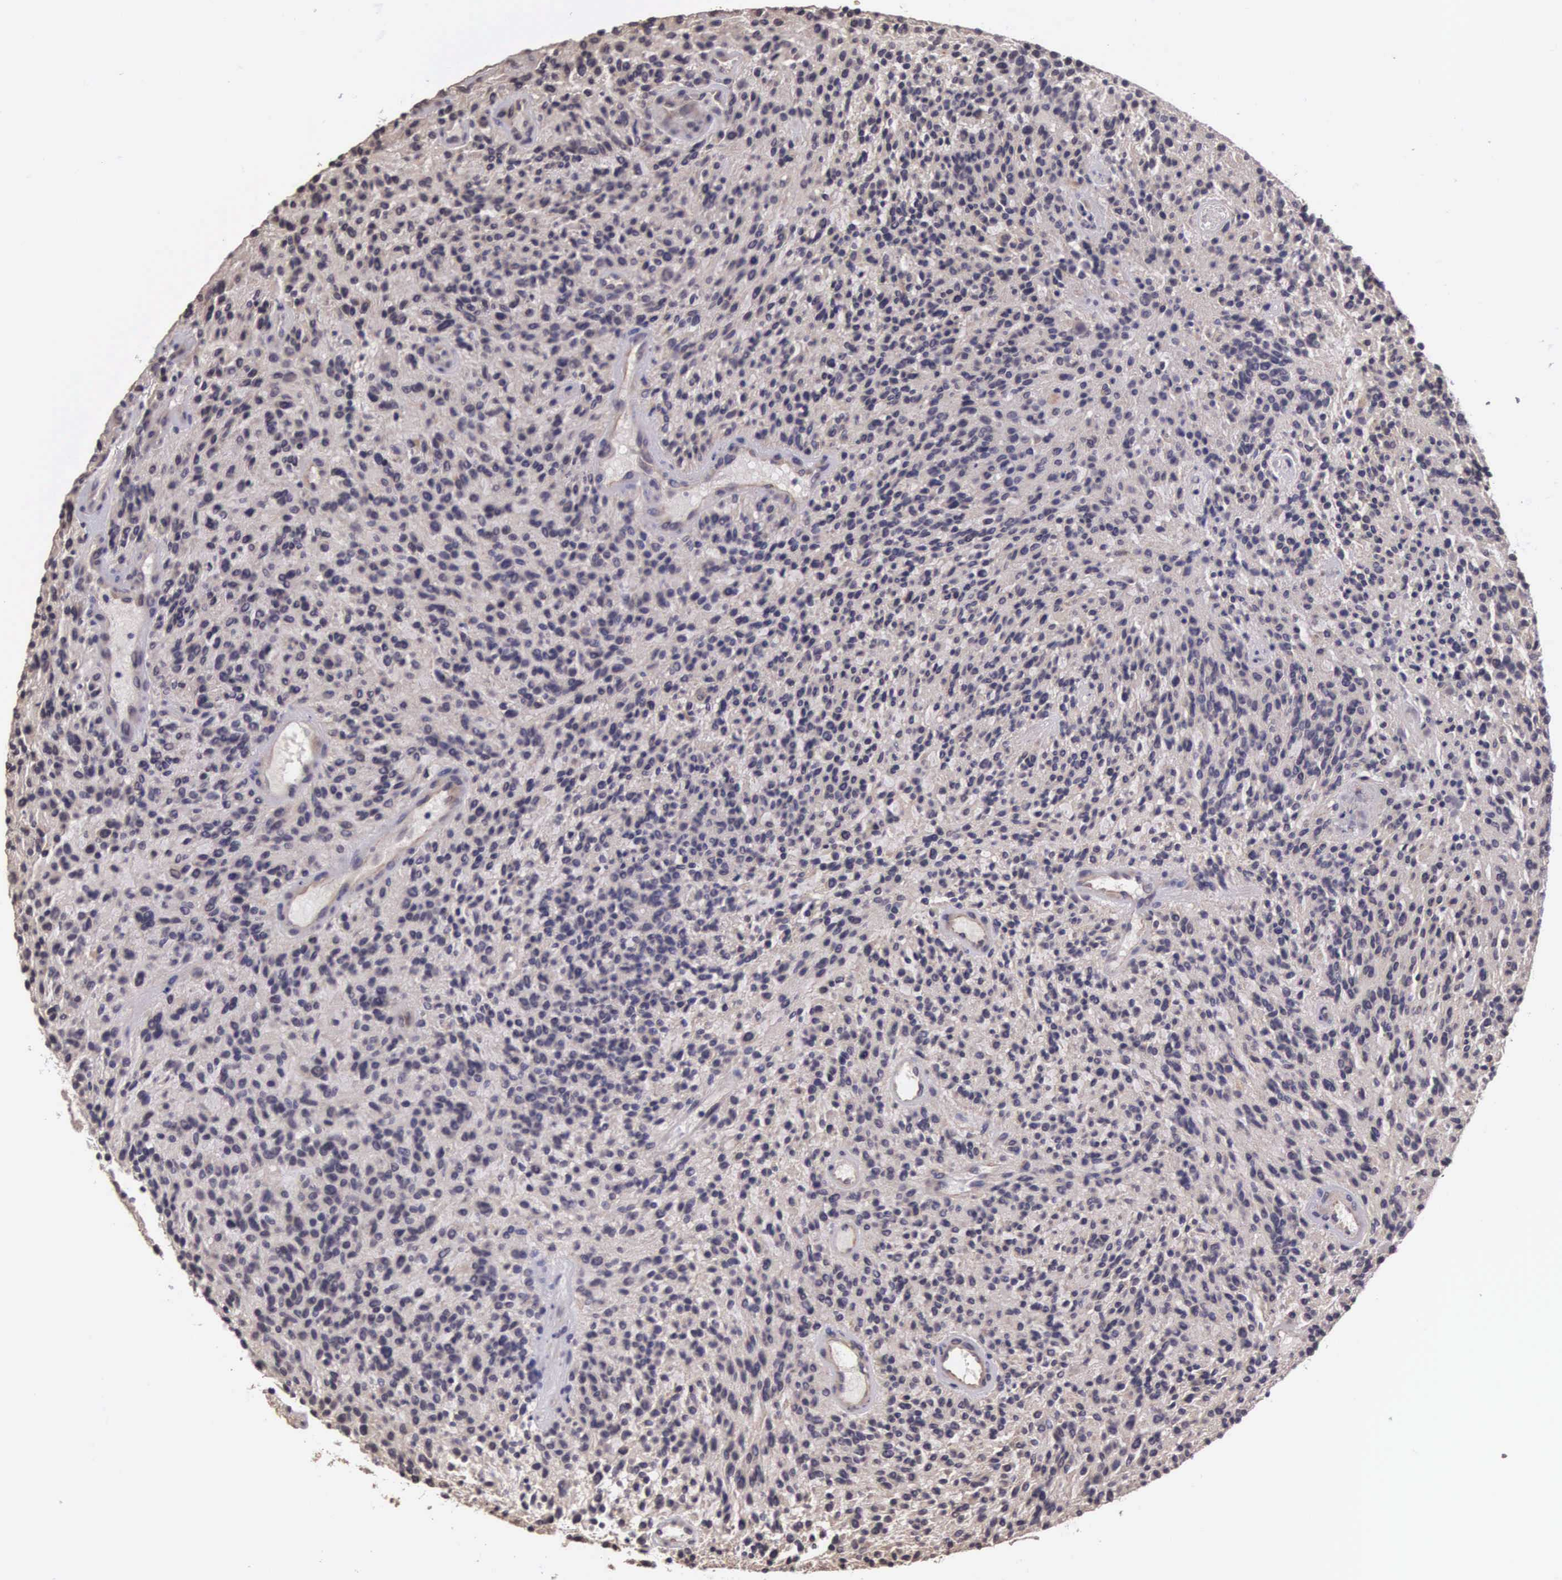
{"staining": {"intensity": "negative", "quantity": "none", "location": "none"}, "tissue": "glioma", "cell_type": "Tumor cells", "image_type": "cancer", "snomed": [{"axis": "morphology", "description": "Glioma, malignant, High grade"}, {"axis": "topography", "description": "Brain"}], "caption": "IHC of high-grade glioma (malignant) exhibits no expression in tumor cells.", "gene": "CDC45", "patient": {"sex": "female", "age": 13}}